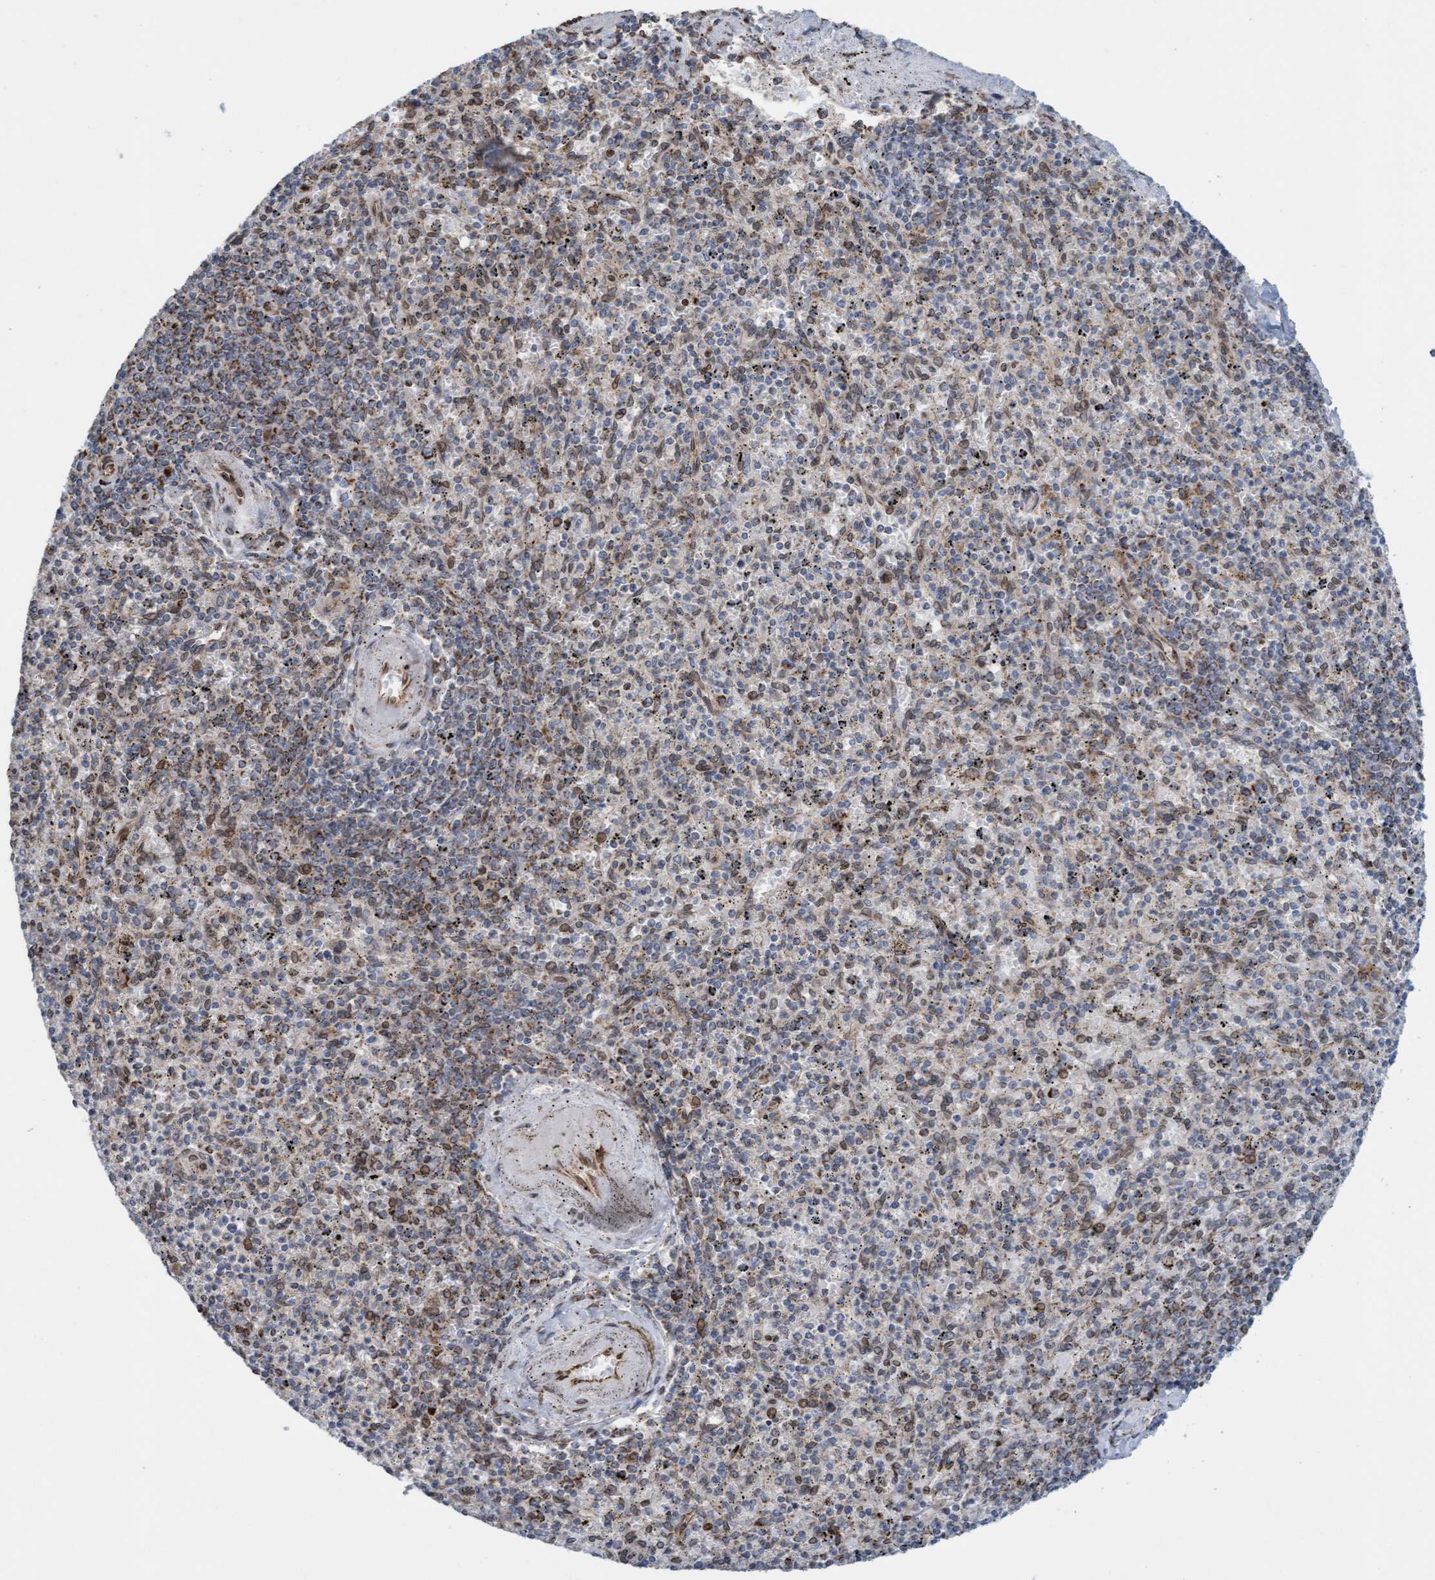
{"staining": {"intensity": "moderate", "quantity": "25%-75%", "location": "cytoplasmic/membranous"}, "tissue": "spleen", "cell_type": "Cells in red pulp", "image_type": "normal", "snomed": [{"axis": "morphology", "description": "Normal tissue, NOS"}, {"axis": "topography", "description": "Spleen"}], "caption": "DAB (3,3'-diaminobenzidine) immunohistochemical staining of benign spleen displays moderate cytoplasmic/membranous protein positivity in approximately 25%-75% of cells in red pulp. (DAB = brown stain, brightfield microscopy at high magnification).", "gene": "MRPS23", "patient": {"sex": "male", "age": 72}}